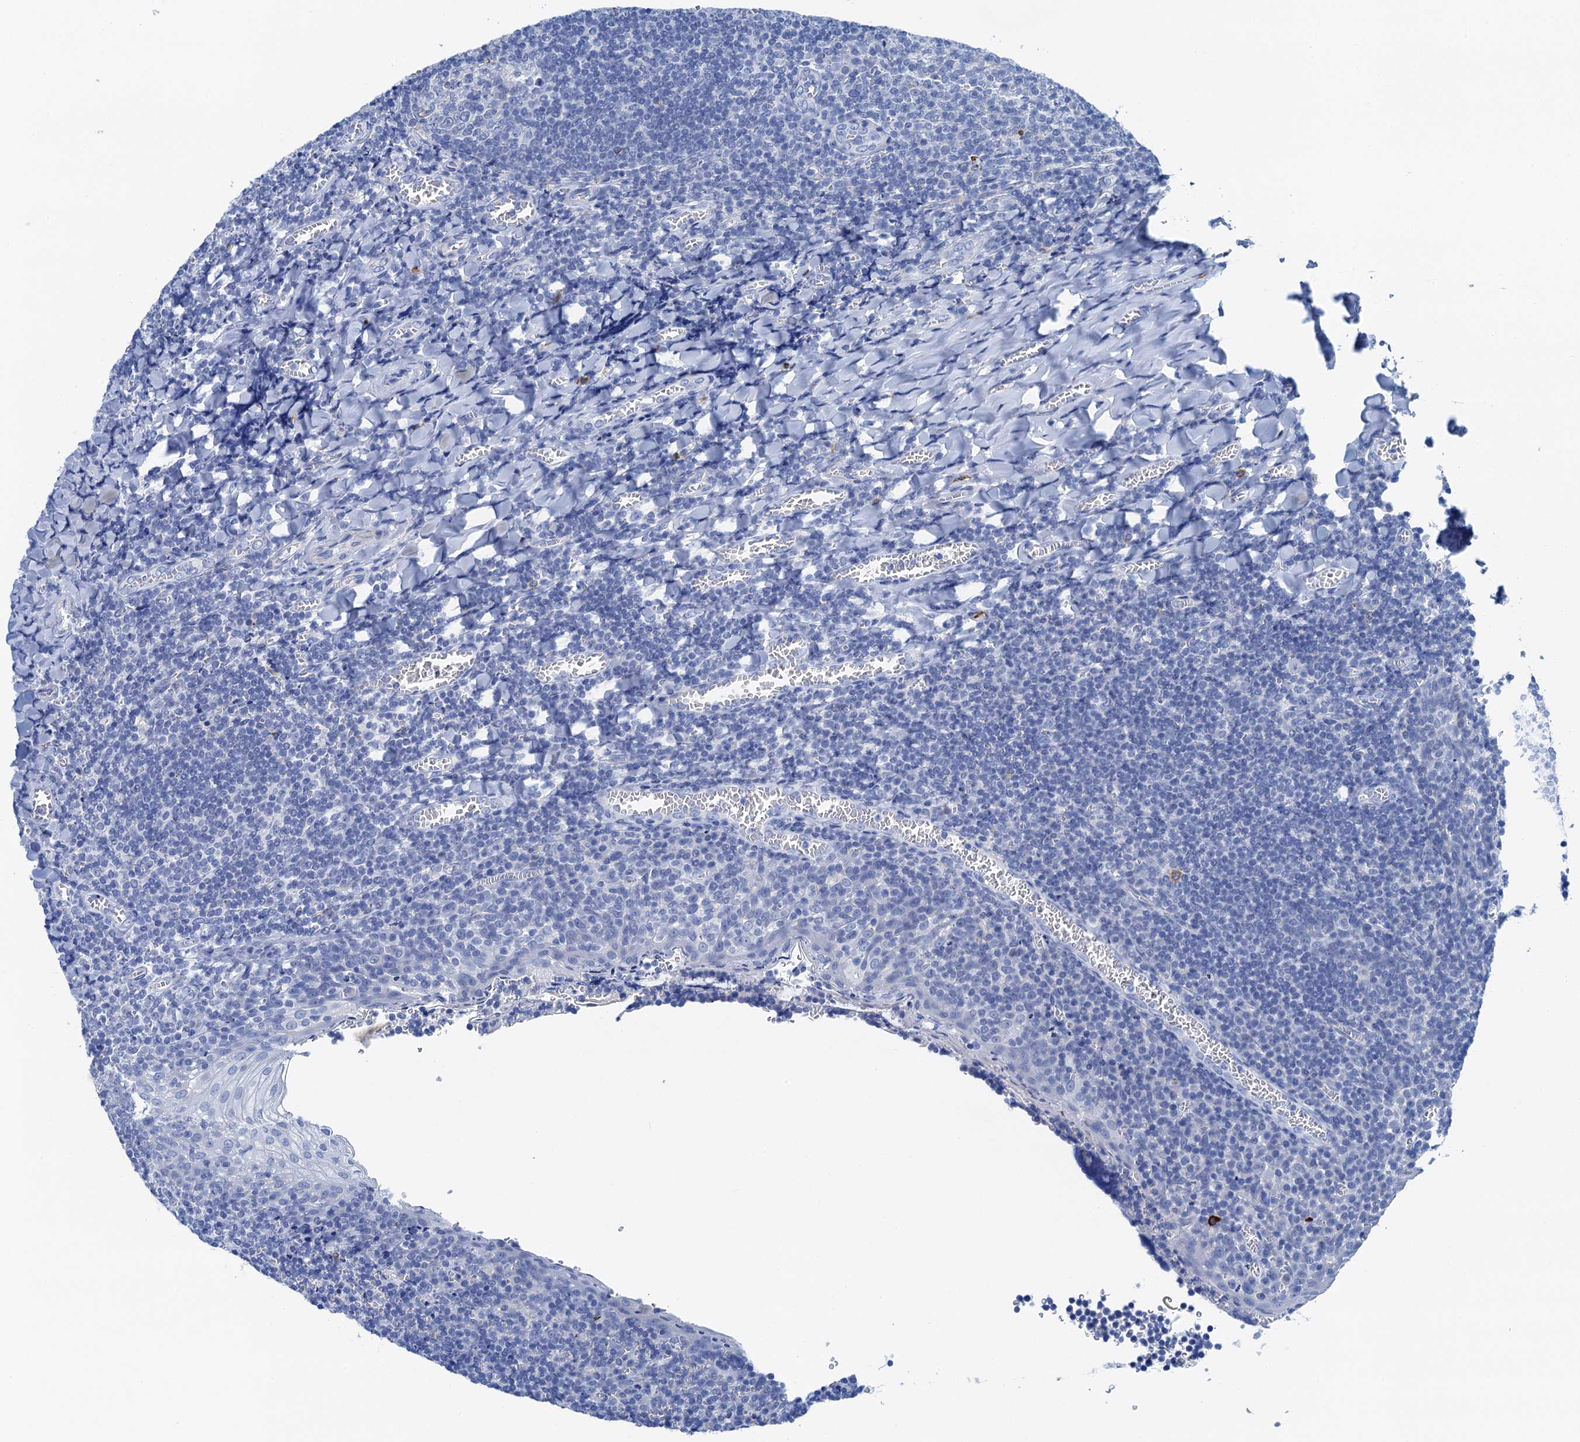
{"staining": {"intensity": "negative", "quantity": "none", "location": "none"}, "tissue": "tonsil", "cell_type": "Germinal center cells", "image_type": "normal", "snomed": [{"axis": "morphology", "description": "Normal tissue, NOS"}, {"axis": "topography", "description": "Tonsil"}], "caption": "This is a micrograph of immunohistochemistry (IHC) staining of normal tonsil, which shows no positivity in germinal center cells.", "gene": "NLRP10", "patient": {"sex": "male", "age": 27}}